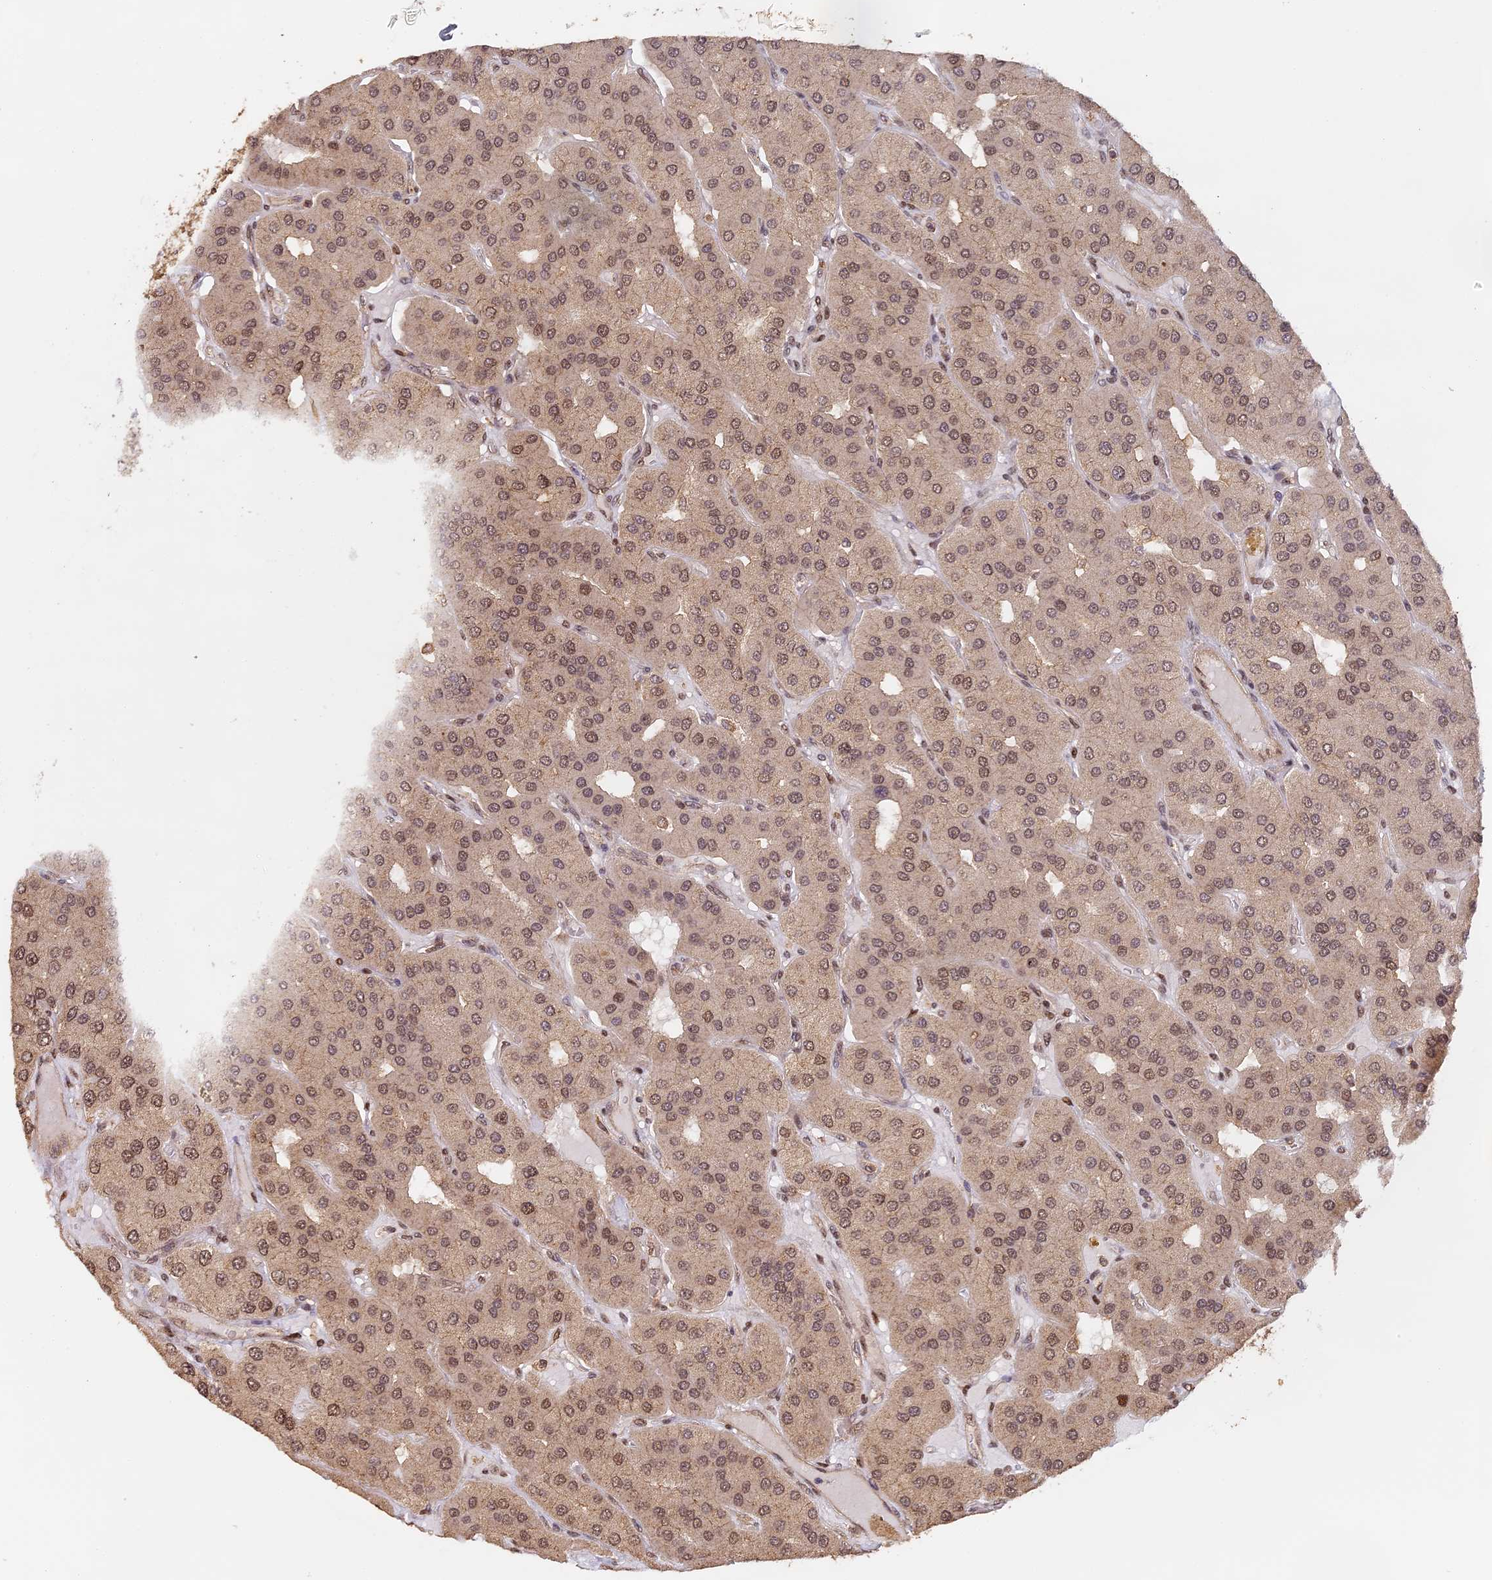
{"staining": {"intensity": "moderate", "quantity": ">75%", "location": "nuclear"}, "tissue": "parathyroid gland", "cell_type": "Glandular cells", "image_type": "normal", "snomed": [{"axis": "morphology", "description": "Normal tissue, NOS"}, {"axis": "morphology", "description": "Adenoma, NOS"}, {"axis": "topography", "description": "Parathyroid gland"}], "caption": "Unremarkable parathyroid gland shows moderate nuclear staining in approximately >75% of glandular cells, visualized by immunohistochemistry. The protein is stained brown, and the nuclei are stained in blue (DAB IHC with brightfield microscopy, high magnification).", "gene": "MYBL2", "patient": {"sex": "female", "age": 86}}